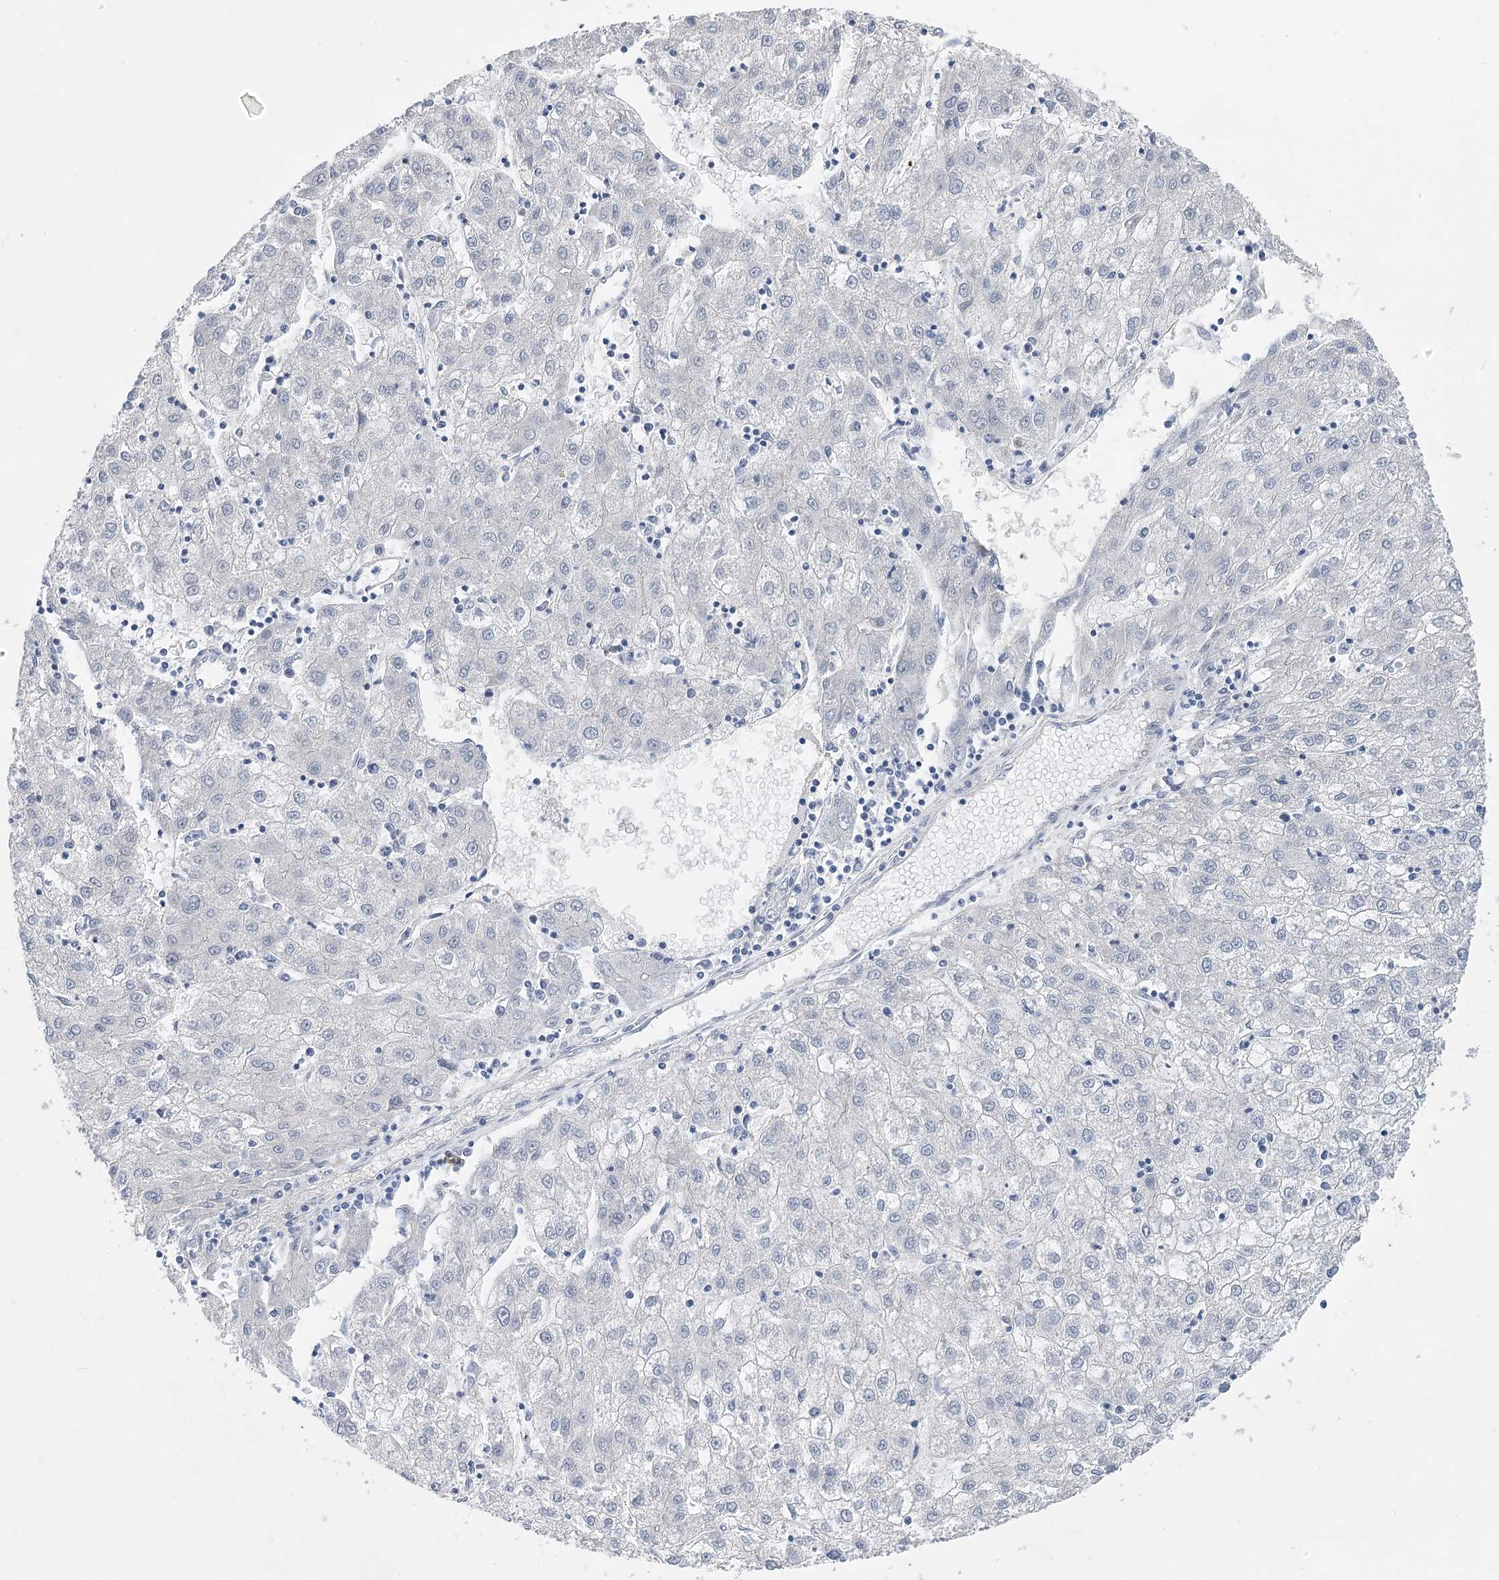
{"staining": {"intensity": "negative", "quantity": "none", "location": "none"}, "tissue": "liver cancer", "cell_type": "Tumor cells", "image_type": "cancer", "snomed": [{"axis": "morphology", "description": "Carcinoma, Hepatocellular, NOS"}, {"axis": "topography", "description": "Liver"}], "caption": "The micrograph exhibits no significant positivity in tumor cells of liver hepatocellular carcinoma.", "gene": "CAMTA1", "patient": {"sex": "male", "age": 72}}